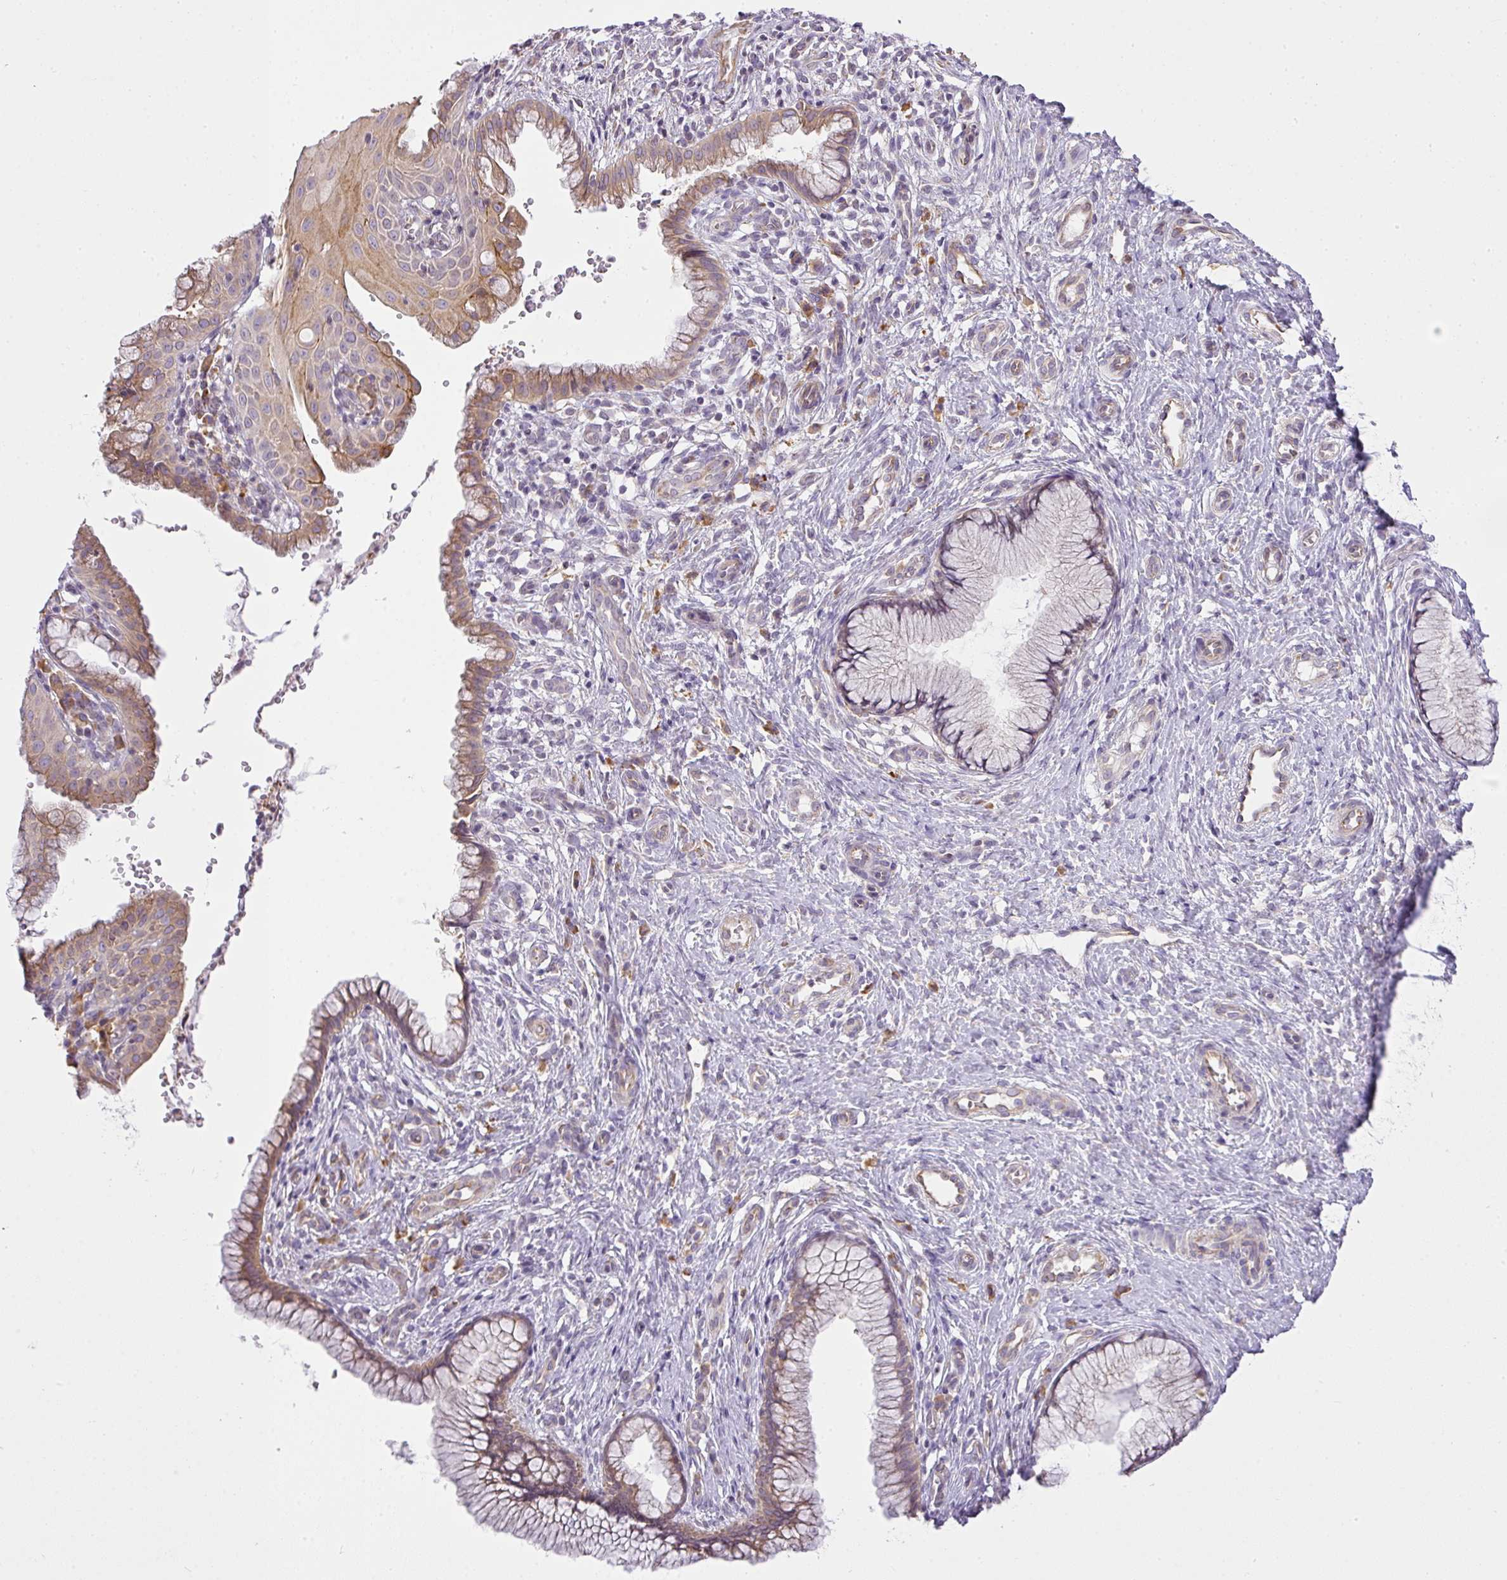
{"staining": {"intensity": "moderate", "quantity": ">75%", "location": "cytoplasmic/membranous"}, "tissue": "cervix", "cell_type": "Glandular cells", "image_type": "normal", "snomed": [{"axis": "morphology", "description": "Normal tissue, NOS"}, {"axis": "topography", "description": "Cervix"}], "caption": "Immunohistochemical staining of benign cervix exhibits moderate cytoplasmic/membranous protein positivity in approximately >75% of glandular cells. (DAB = brown stain, brightfield microscopy at high magnification).", "gene": "COX18", "patient": {"sex": "female", "age": 36}}